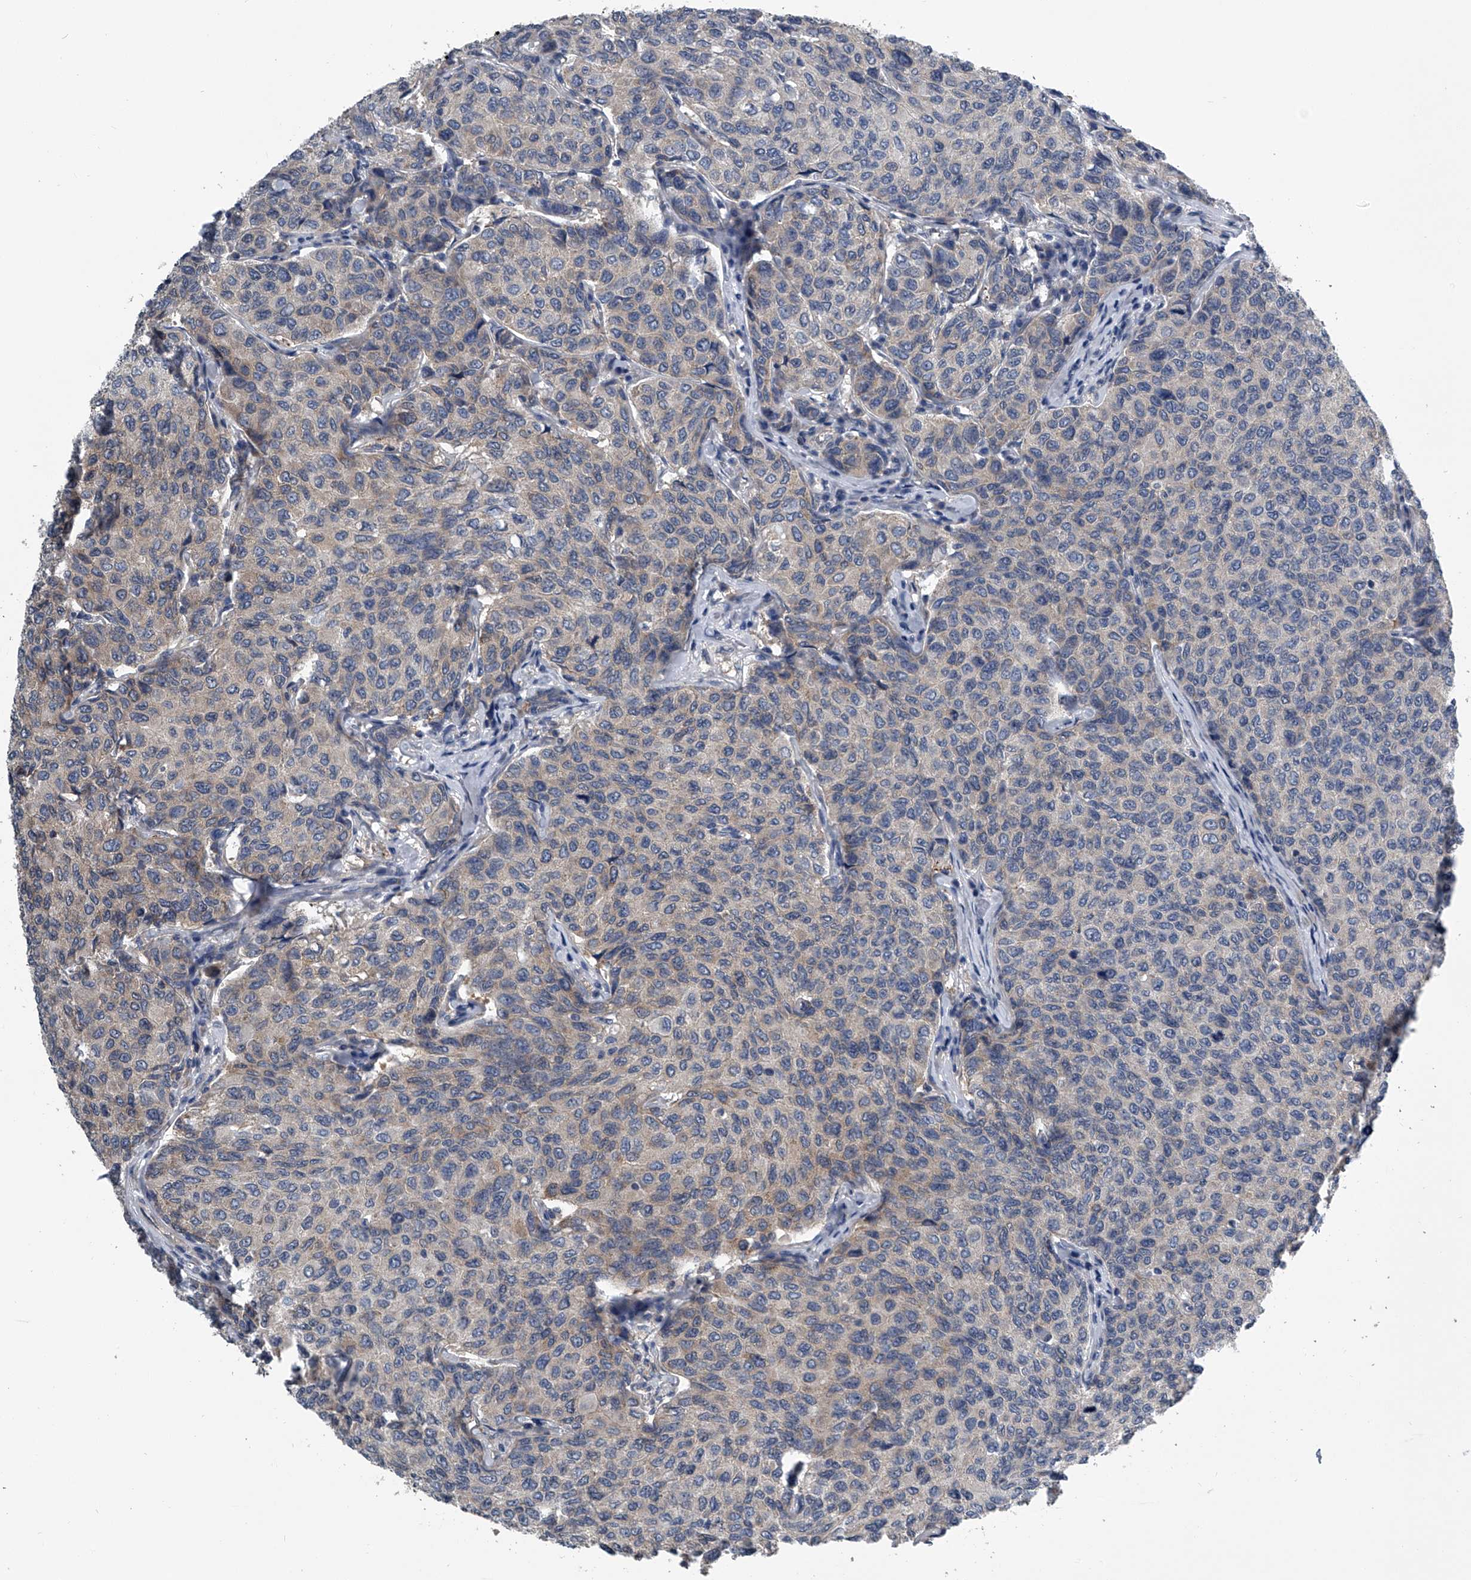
{"staining": {"intensity": "negative", "quantity": "none", "location": "none"}, "tissue": "breast cancer", "cell_type": "Tumor cells", "image_type": "cancer", "snomed": [{"axis": "morphology", "description": "Duct carcinoma"}, {"axis": "topography", "description": "Breast"}], "caption": "Tumor cells are negative for protein expression in human intraductal carcinoma (breast). (DAB (3,3'-diaminobenzidine) immunohistochemistry visualized using brightfield microscopy, high magnification).", "gene": "PPP2R5D", "patient": {"sex": "female", "age": 55}}